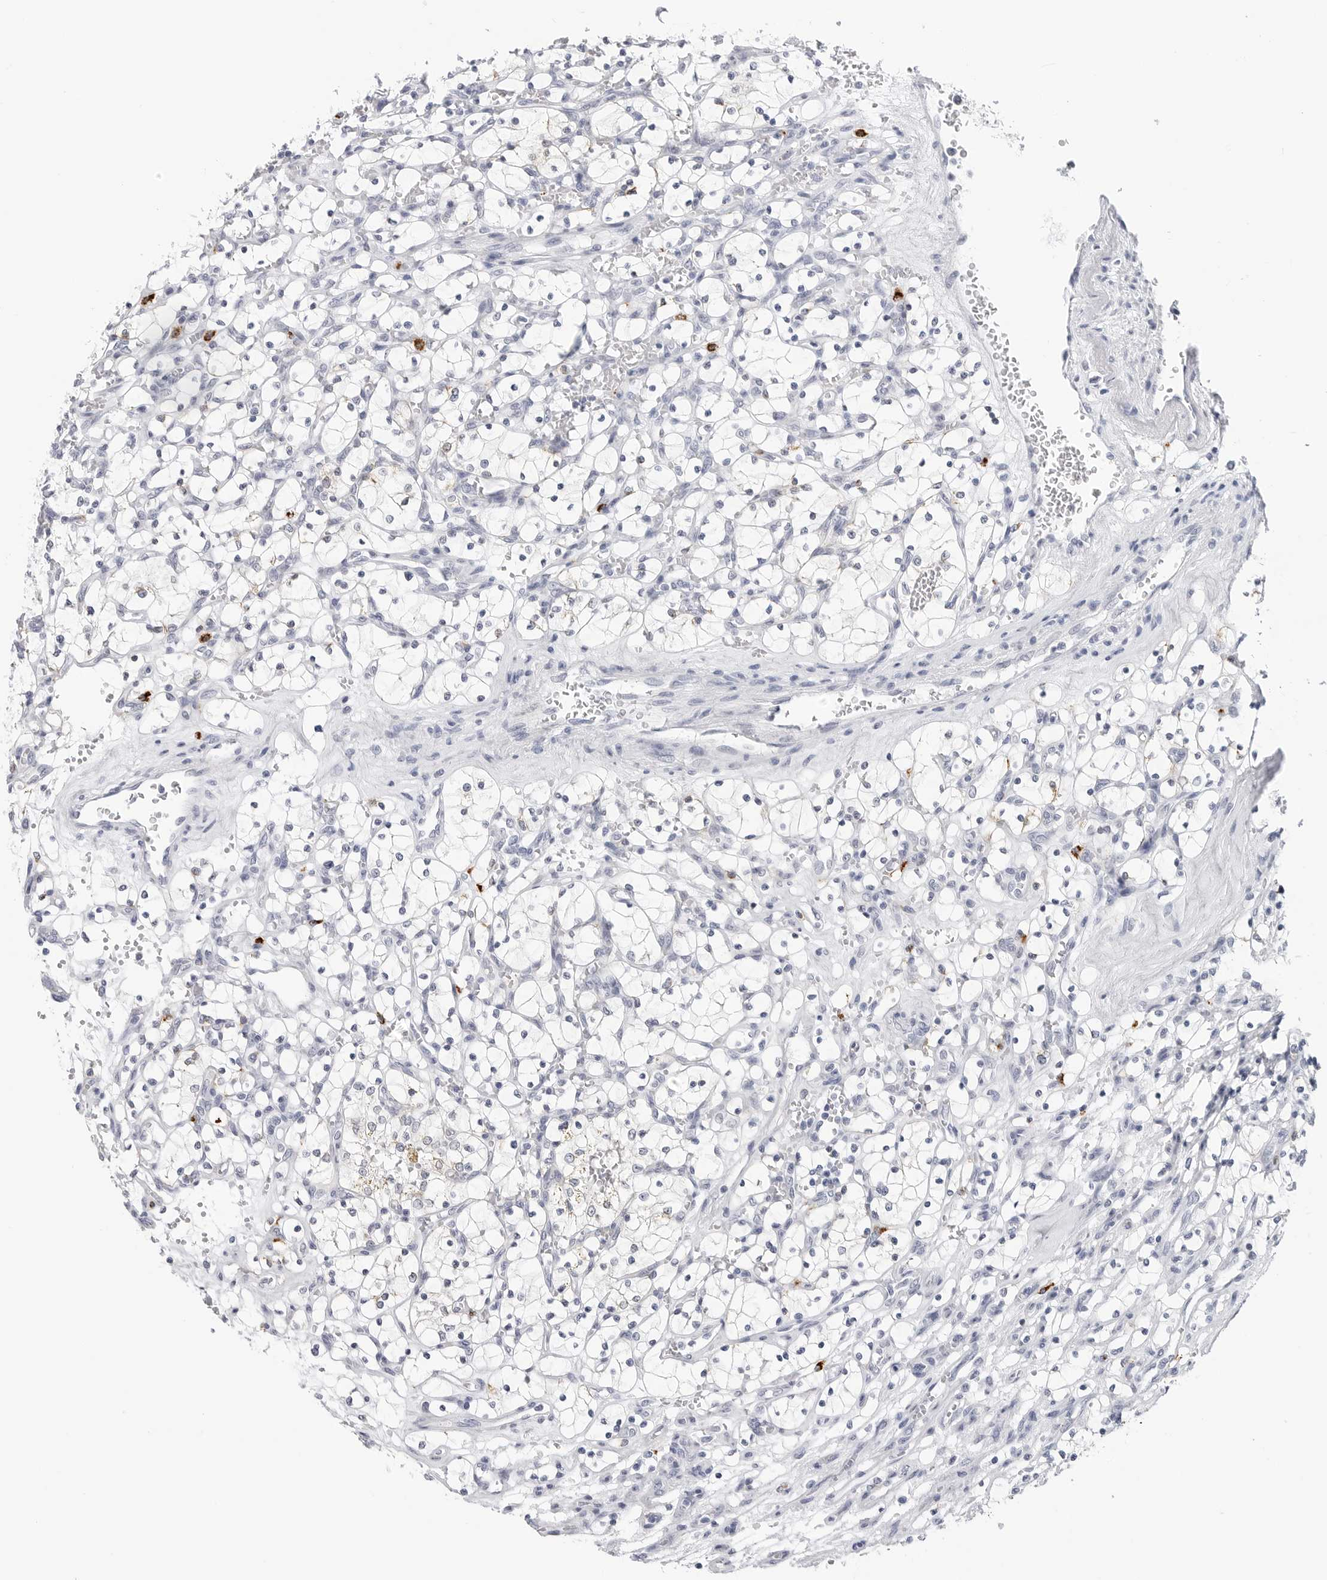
{"staining": {"intensity": "negative", "quantity": "none", "location": "none"}, "tissue": "renal cancer", "cell_type": "Tumor cells", "image_type": "cancer", "snomed": [{"axis": "morphology", "description": "Adenocarcinoma, NOS"}, {"axis": "topography", "description": "Kidney"}], "caption": "An image of human renal cancer is negative for staining in tumor cells. Nuclei are stained in blue.", "gene": "HSPB7", "patient": {"sex": "female", "age": 69}}